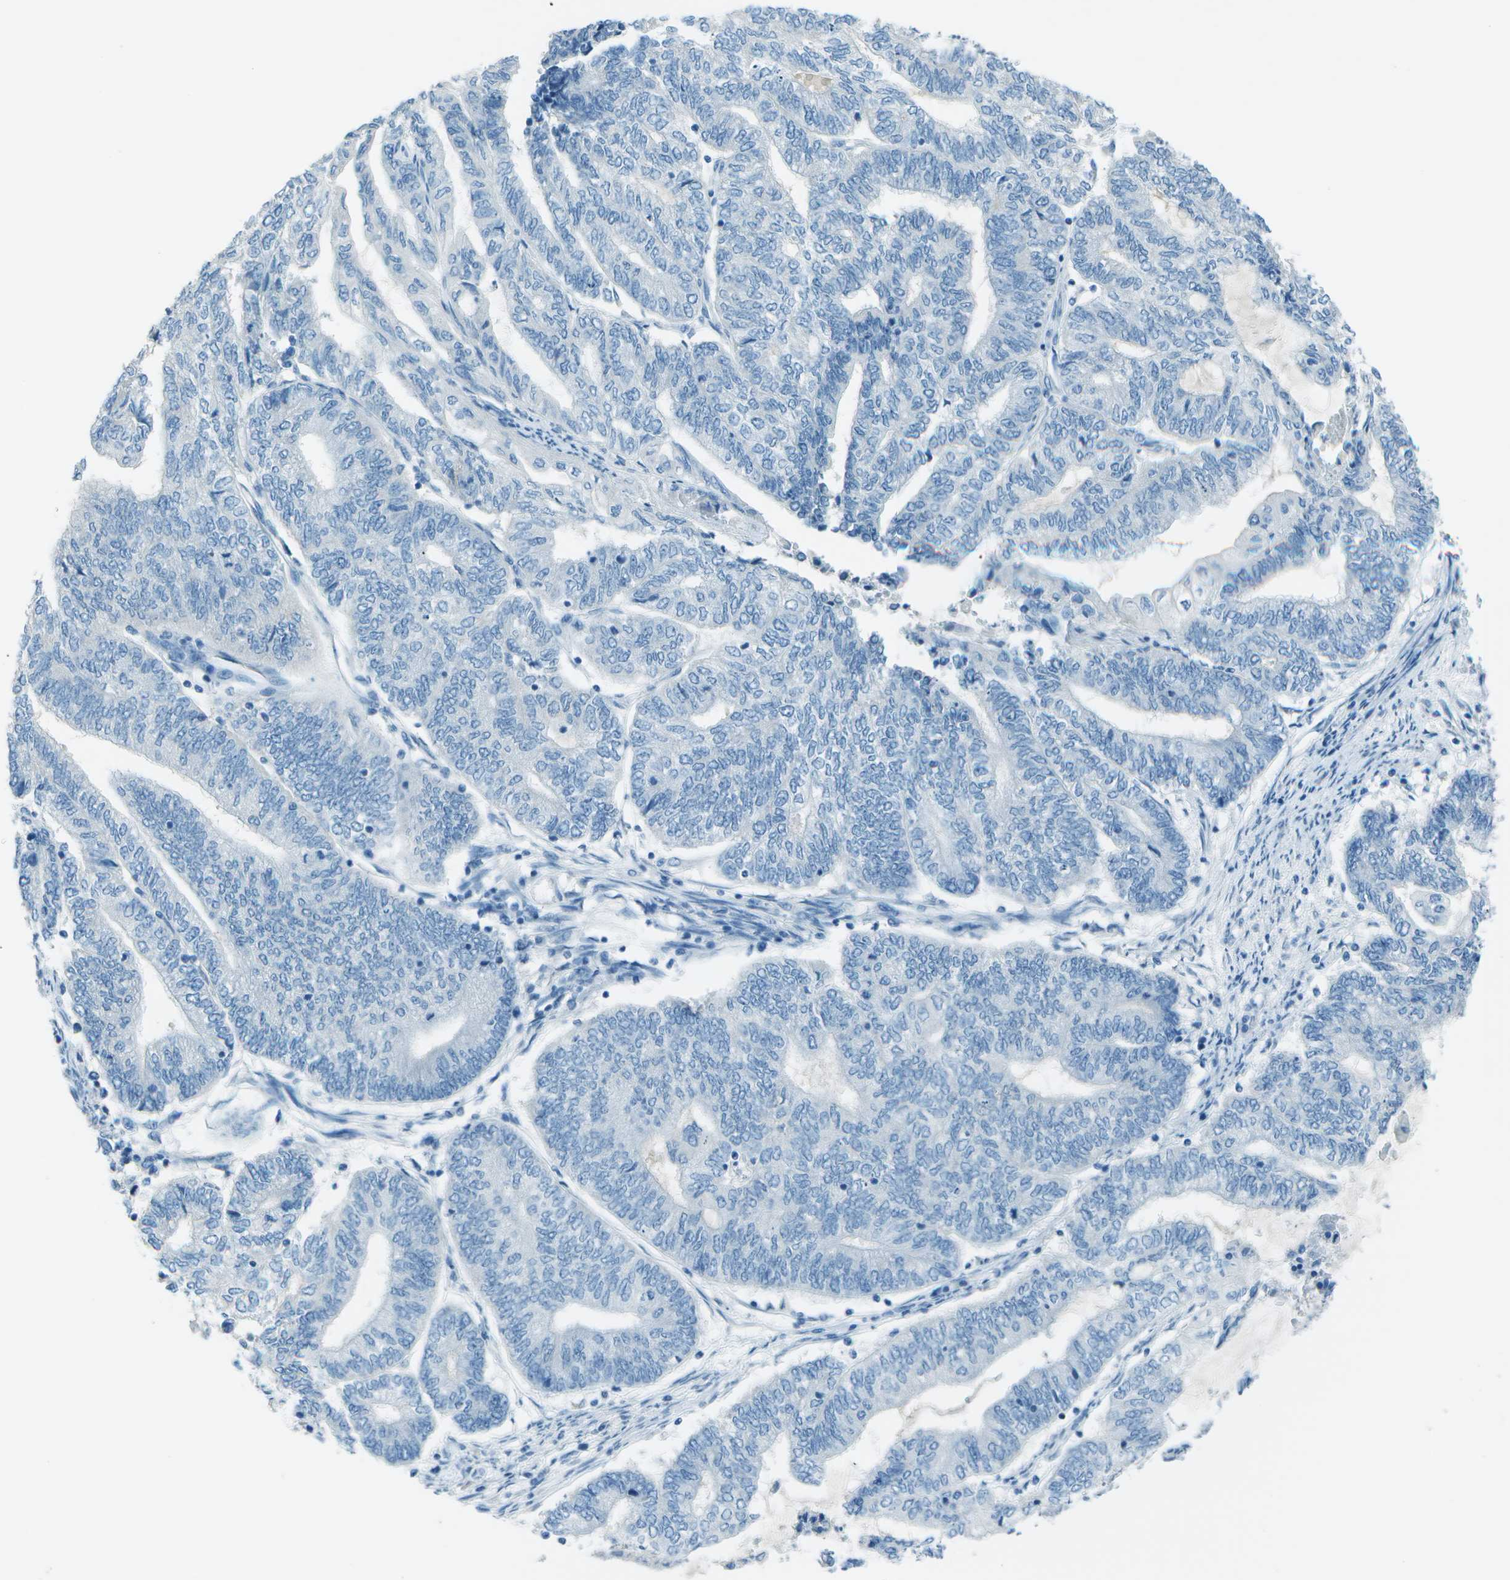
{"staining": {"intensity": "negative", "quantity": "none", "location": "none"}, "tissue": "endometrial cancer", "cell_type": "Tumor cells", "image_type": "cancer", "snomed": [{"axis": "morphology", "description": "Adenocarcinoma, NOS"}, {"axis": "topography", "description": "Uterus"}, {"axis": "topography", "description": "Endometrium"}], "caption": "Immunohistochemistry of endometrial cancer shows no positivity in tumor cells.", "gene": "FGF1", "patient": {"sex": "female", "age": 70}}